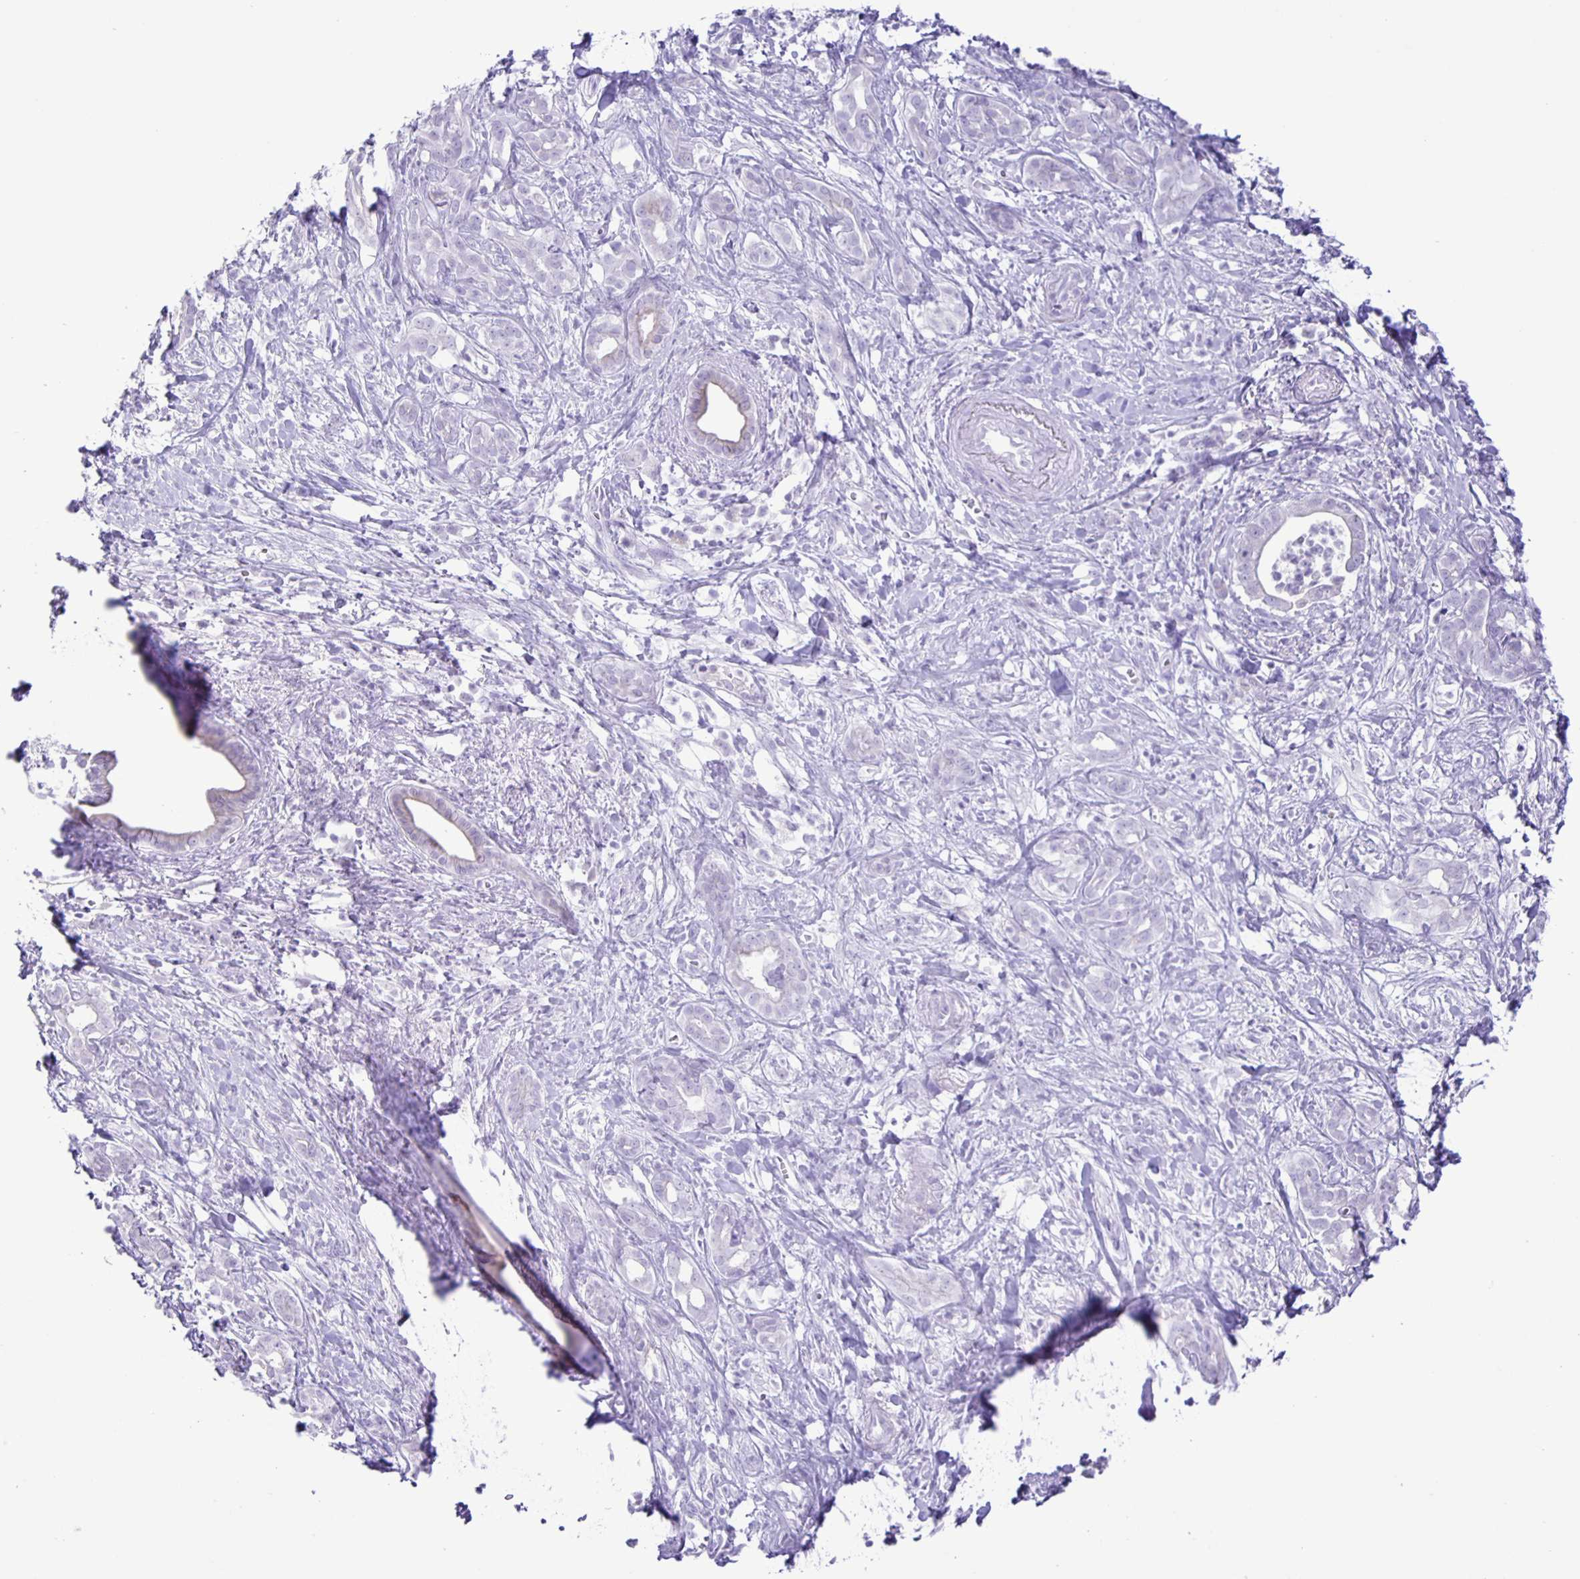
{"staining": {"intensity": "negative", "quantity": "none", "location": "none"}, "tissue": "pancreatic cancer", "cell_type": "Tumor cells", "image_type": "cancer", "snomed": [{"axis": "morphology", "description": "Adenocarcinoma, NOS"}, {"axis": "topography", "description": "Pancreas"}], "caption": "Adenocarcinoma (pancreatic) was stained to show a protein in brown. There is no significant expression in tumor cells.", "gene": "EZHIP", "patient": {"sex": "male", "age": 61}}